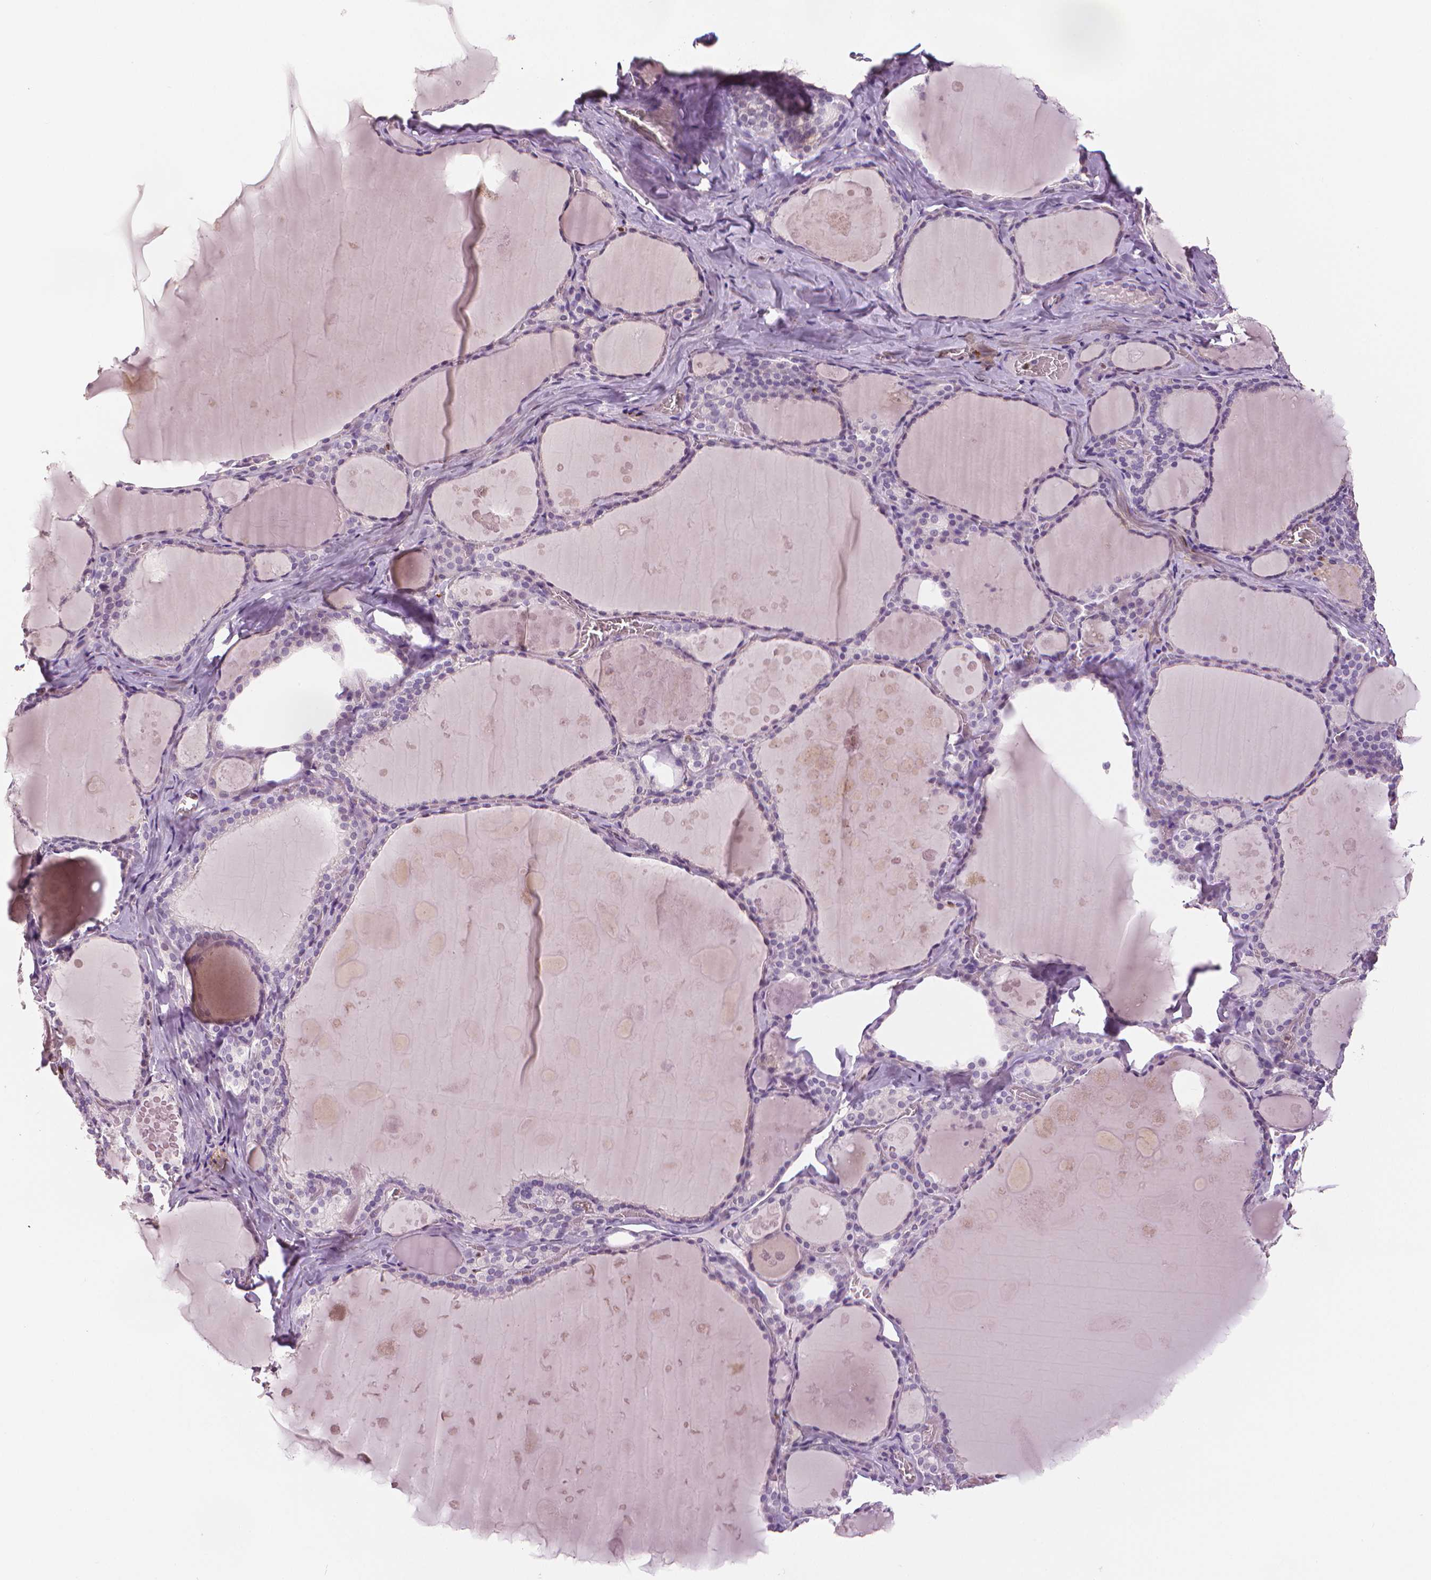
{"staining": {"intensity": "negative", "quantity": "none", "location": "none"}, "tissue": "thyroid gland", "cell_type": "Glandular cells", "image_type": "normal", "snomed": [{"axis": "morphology", "description": "Normal tissue, NOS"}, {"axis": "topography", "description": "Thyroid gland"}], "caption": "IHC of normal human thyroid gland reveals no staining in glandular cells.", "gene": "MKI67", "patient": {"sex": "male", "age": 56}}